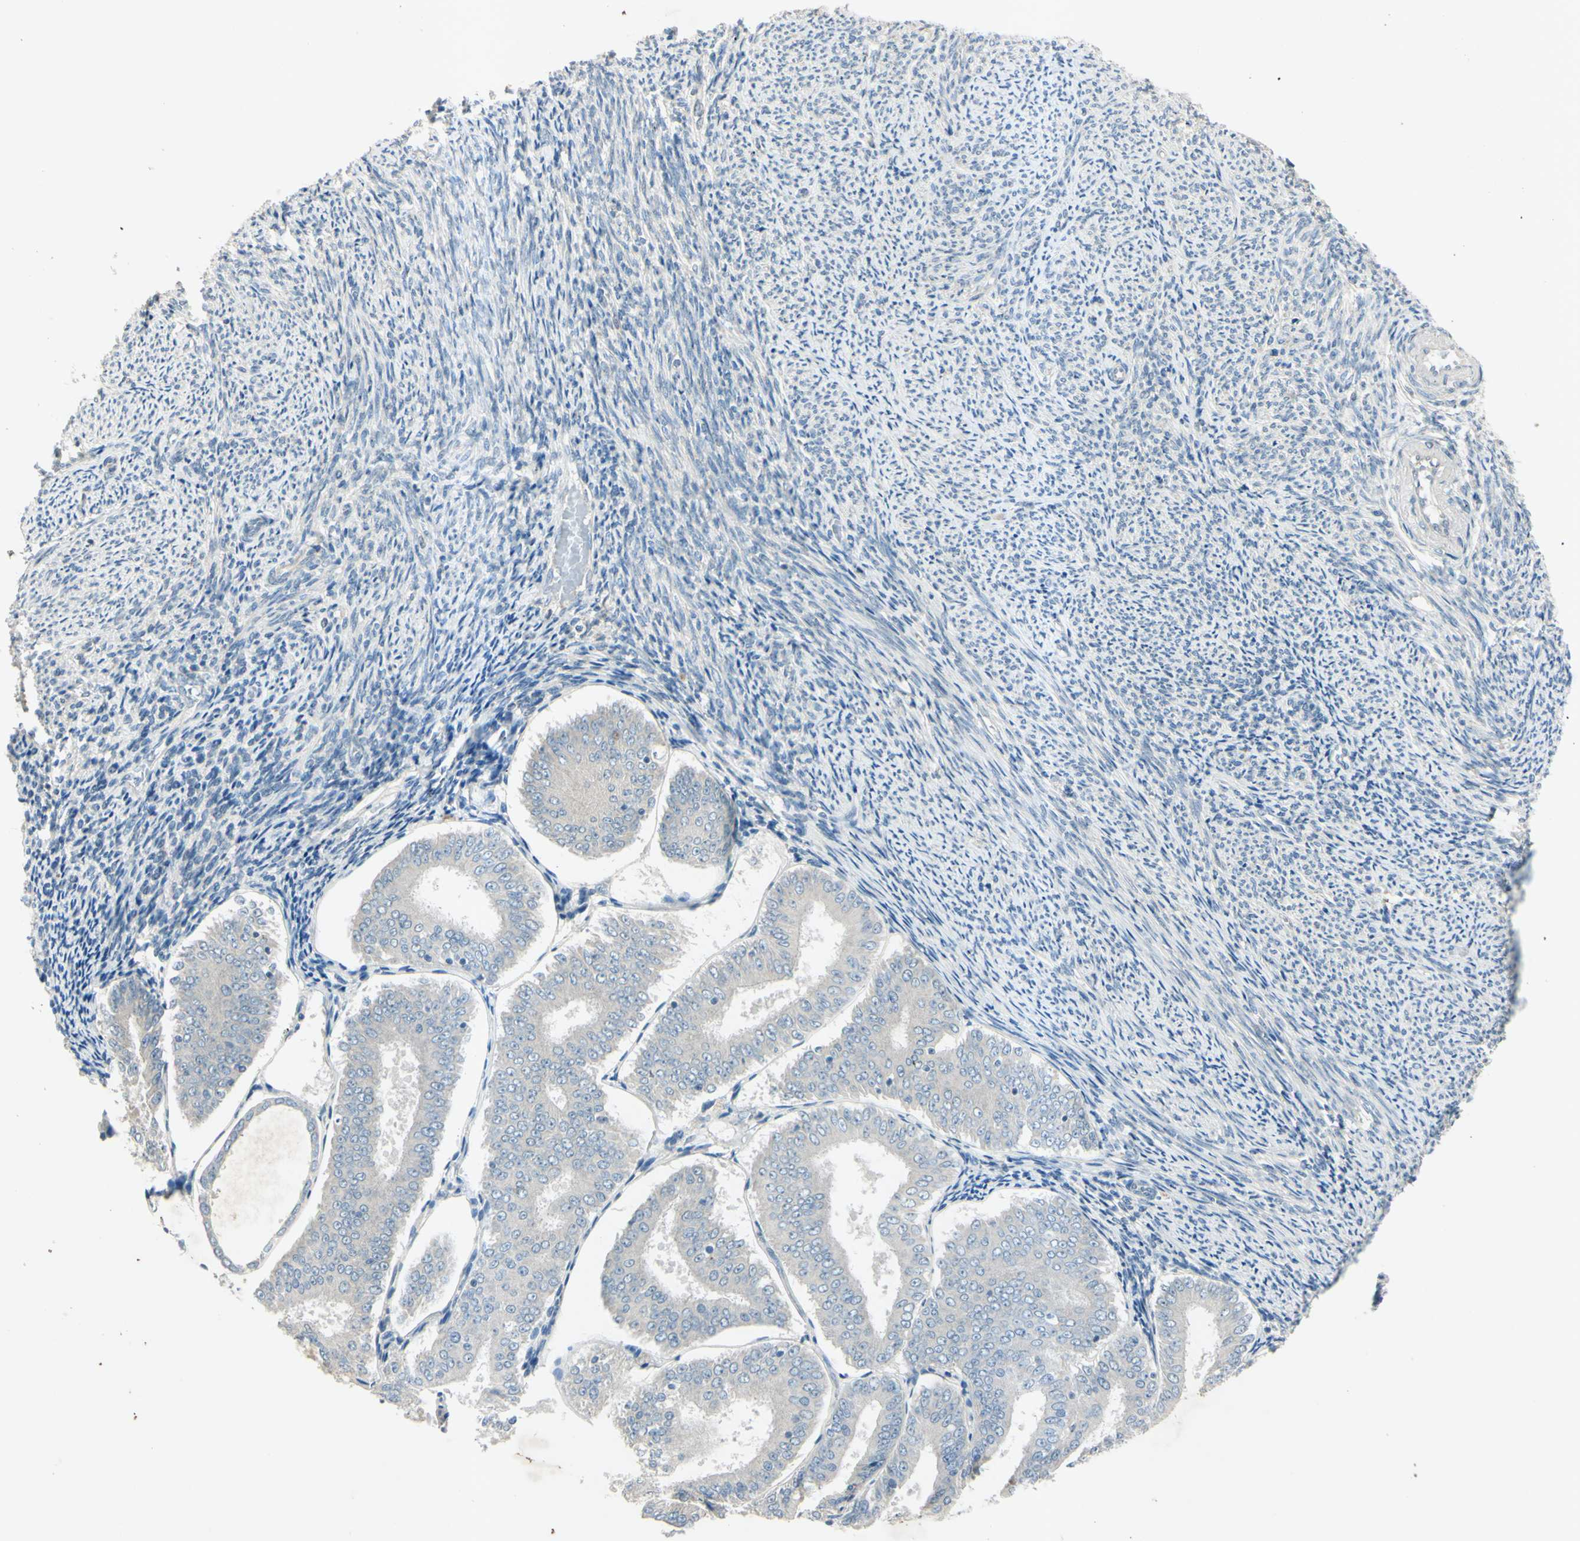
{"staining": {"intensity": "negative", "quantity": "none", "location": "none"}, "tissue": "endometrial cancer", "cell_type": "Tumor cells", "image_type": "cancer", "snomed": [{"axis": "morphology", "description": "Adenocarcinoma, NOS"}, {"axis": "topography", "description": "Endometrium"}], "caption": "Immunohistochemical staining of human endometrial cancer exhibits no significant staining in tumor cells. (DAB immunohistochemistry (IHC) visualized using brightfield microscopy, high magnification).", "gene": "AATK", "patient": {"sex": "female", "age": 63}}